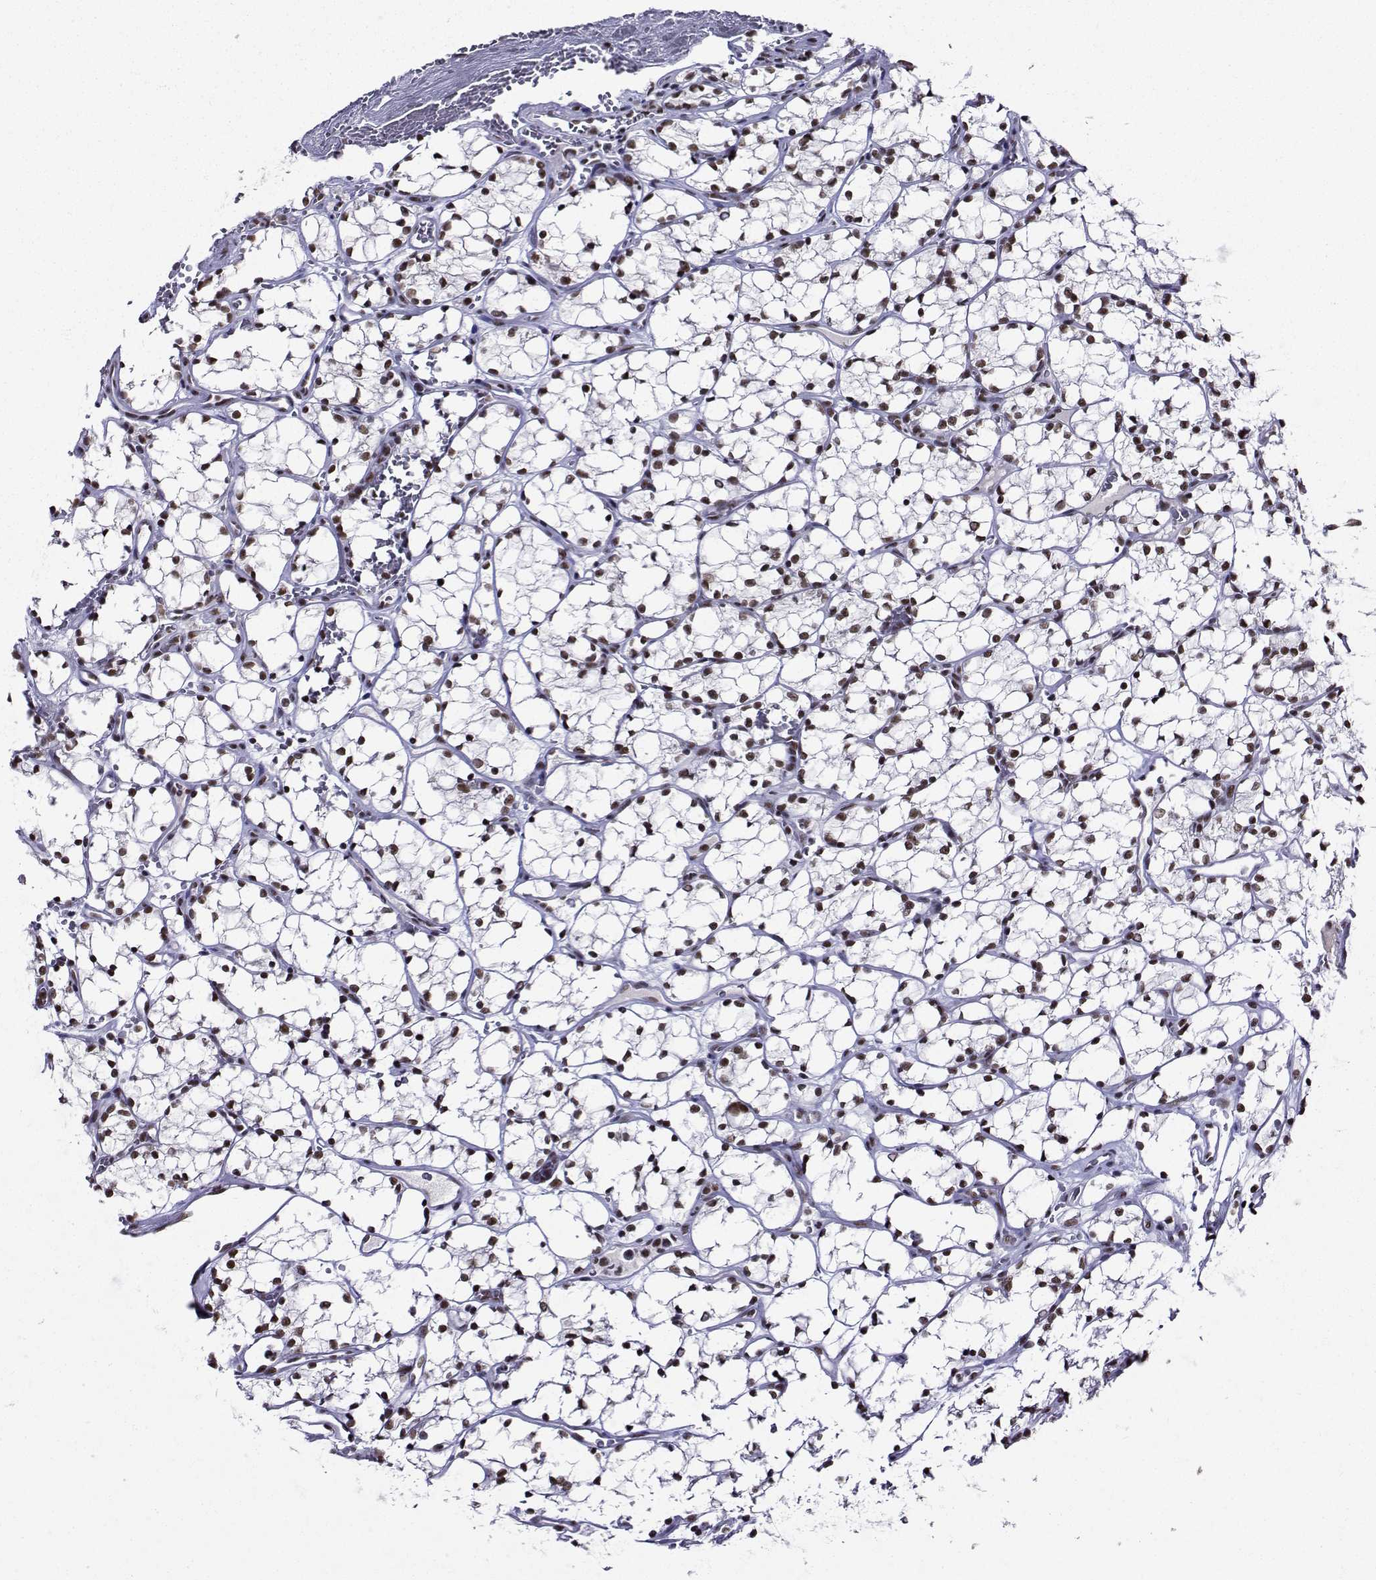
{"staining": {"intensity": "moderate", "quantity": "25%-75%", "location": "nuclear"}, "tissue": "renal cancer", "cell_type": "Tumor cells", "image_type": "cancer", "snomed": [{"axis": "morphology", "description": "Adenocarcinoma, NOS"}, {"axis": "topography", "description": "Kidney"}], "caption": "Protein positivity by immunohistochemistry (IHC) exhibits moderate nuclear positivity in approximately 25%-75% of tumor cells in adenocarcinoma (renal).", "gene": "SNRPB2", "patient": {"sex": "female", "age": 69}}